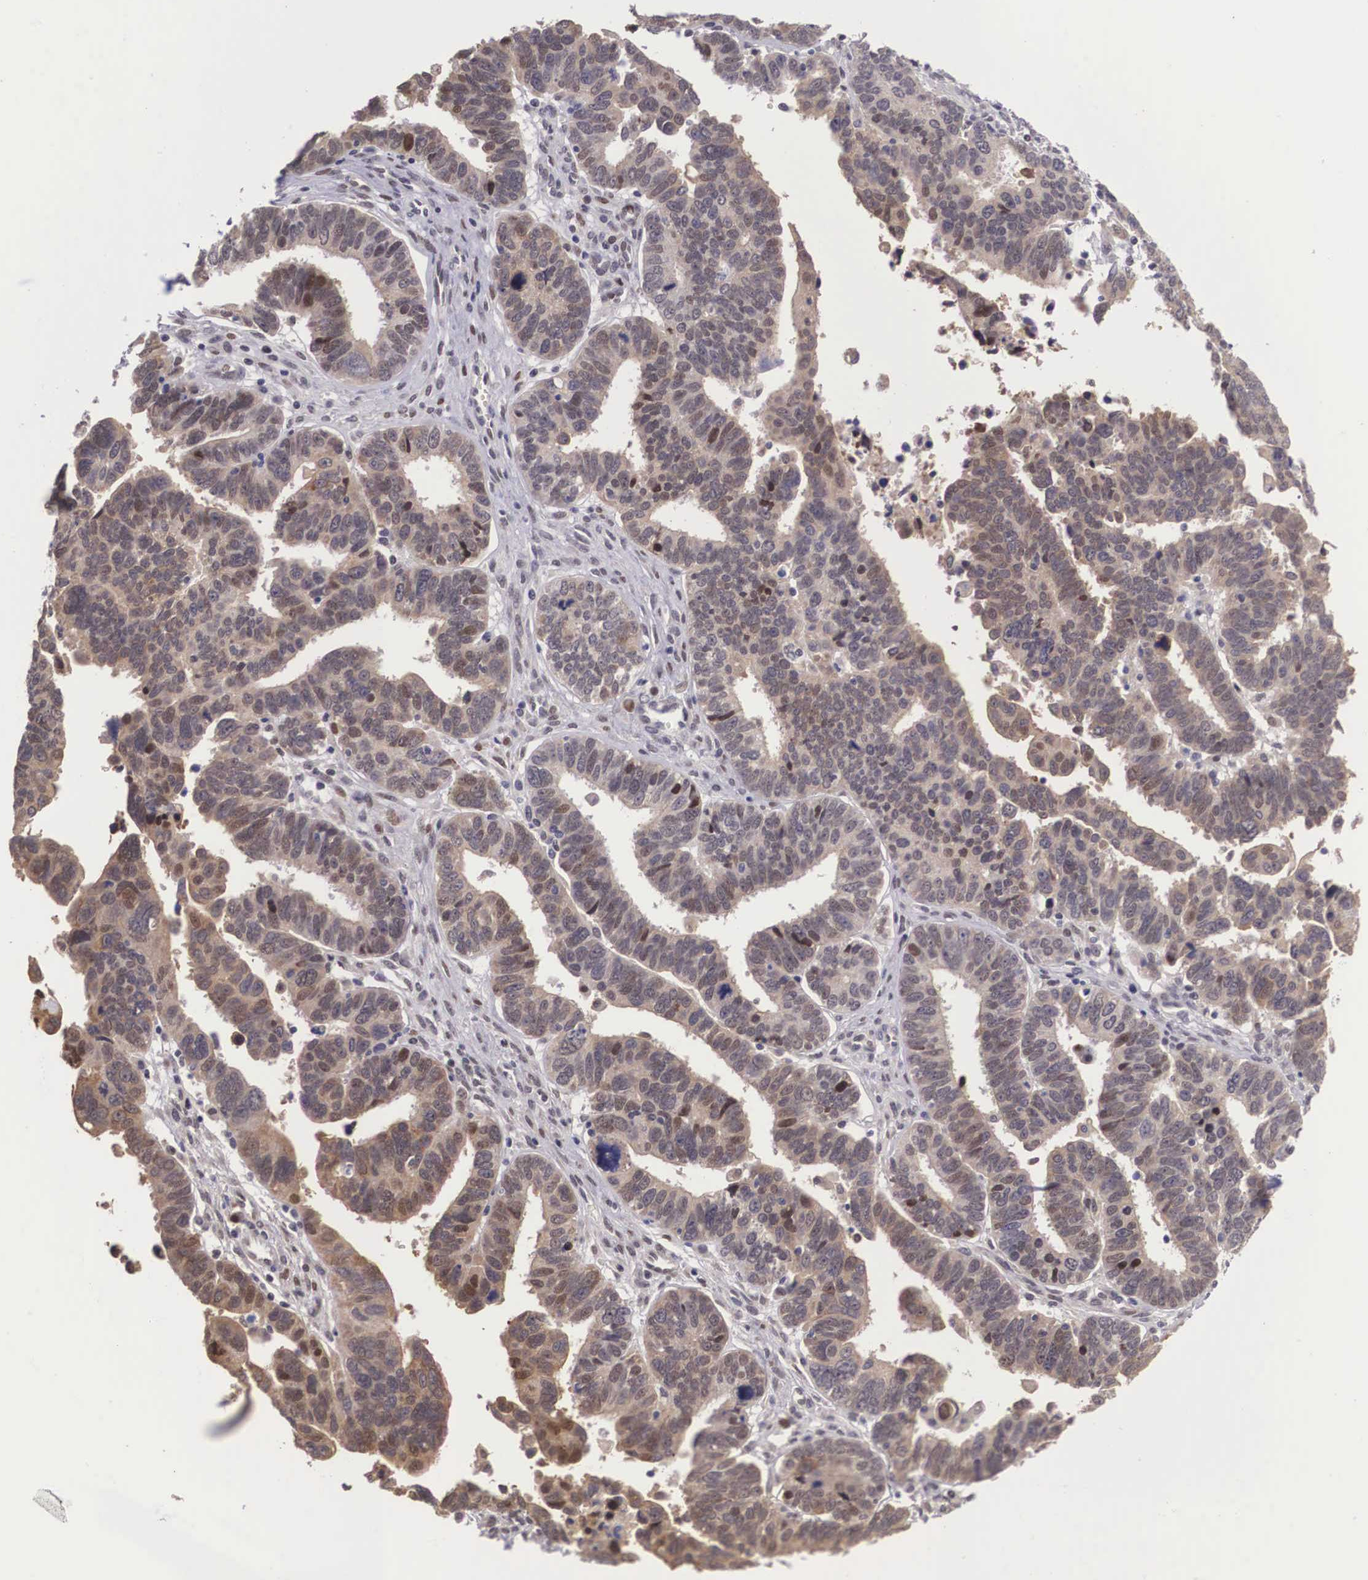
{"staining": {"intensity": "moderate", "quantity": "25%-75%", "location": "cytoplasmic/membranous"}, "tissue": "ovarian cancer", "cell_type": "Tumor cells", "image_type": "cancer", "snomed": [{"axis": "morphology", "description": "Carcinoma, endometroid"}, {"axis": "morphology", "description": "Cystadenocarcinoma, serous, NOS"}, {"axis": "topography", "description": "Ovary"}], "caption": "IHC (DAB (3,3'-diaminobenzidine)) staining of ovarian cancer demonstrates moderate cytoplasmic/membranous protein positivity in approximately 25%-75% of tumor cells. The protein is stained brown, and the nuclei are stained in blue (DAB (3,3'-diaminobenzidine) IHC with brightfield microscopy, high magnification).", "gene": "SLC25A21", "patient": {"sex": "female", "age": 45}}